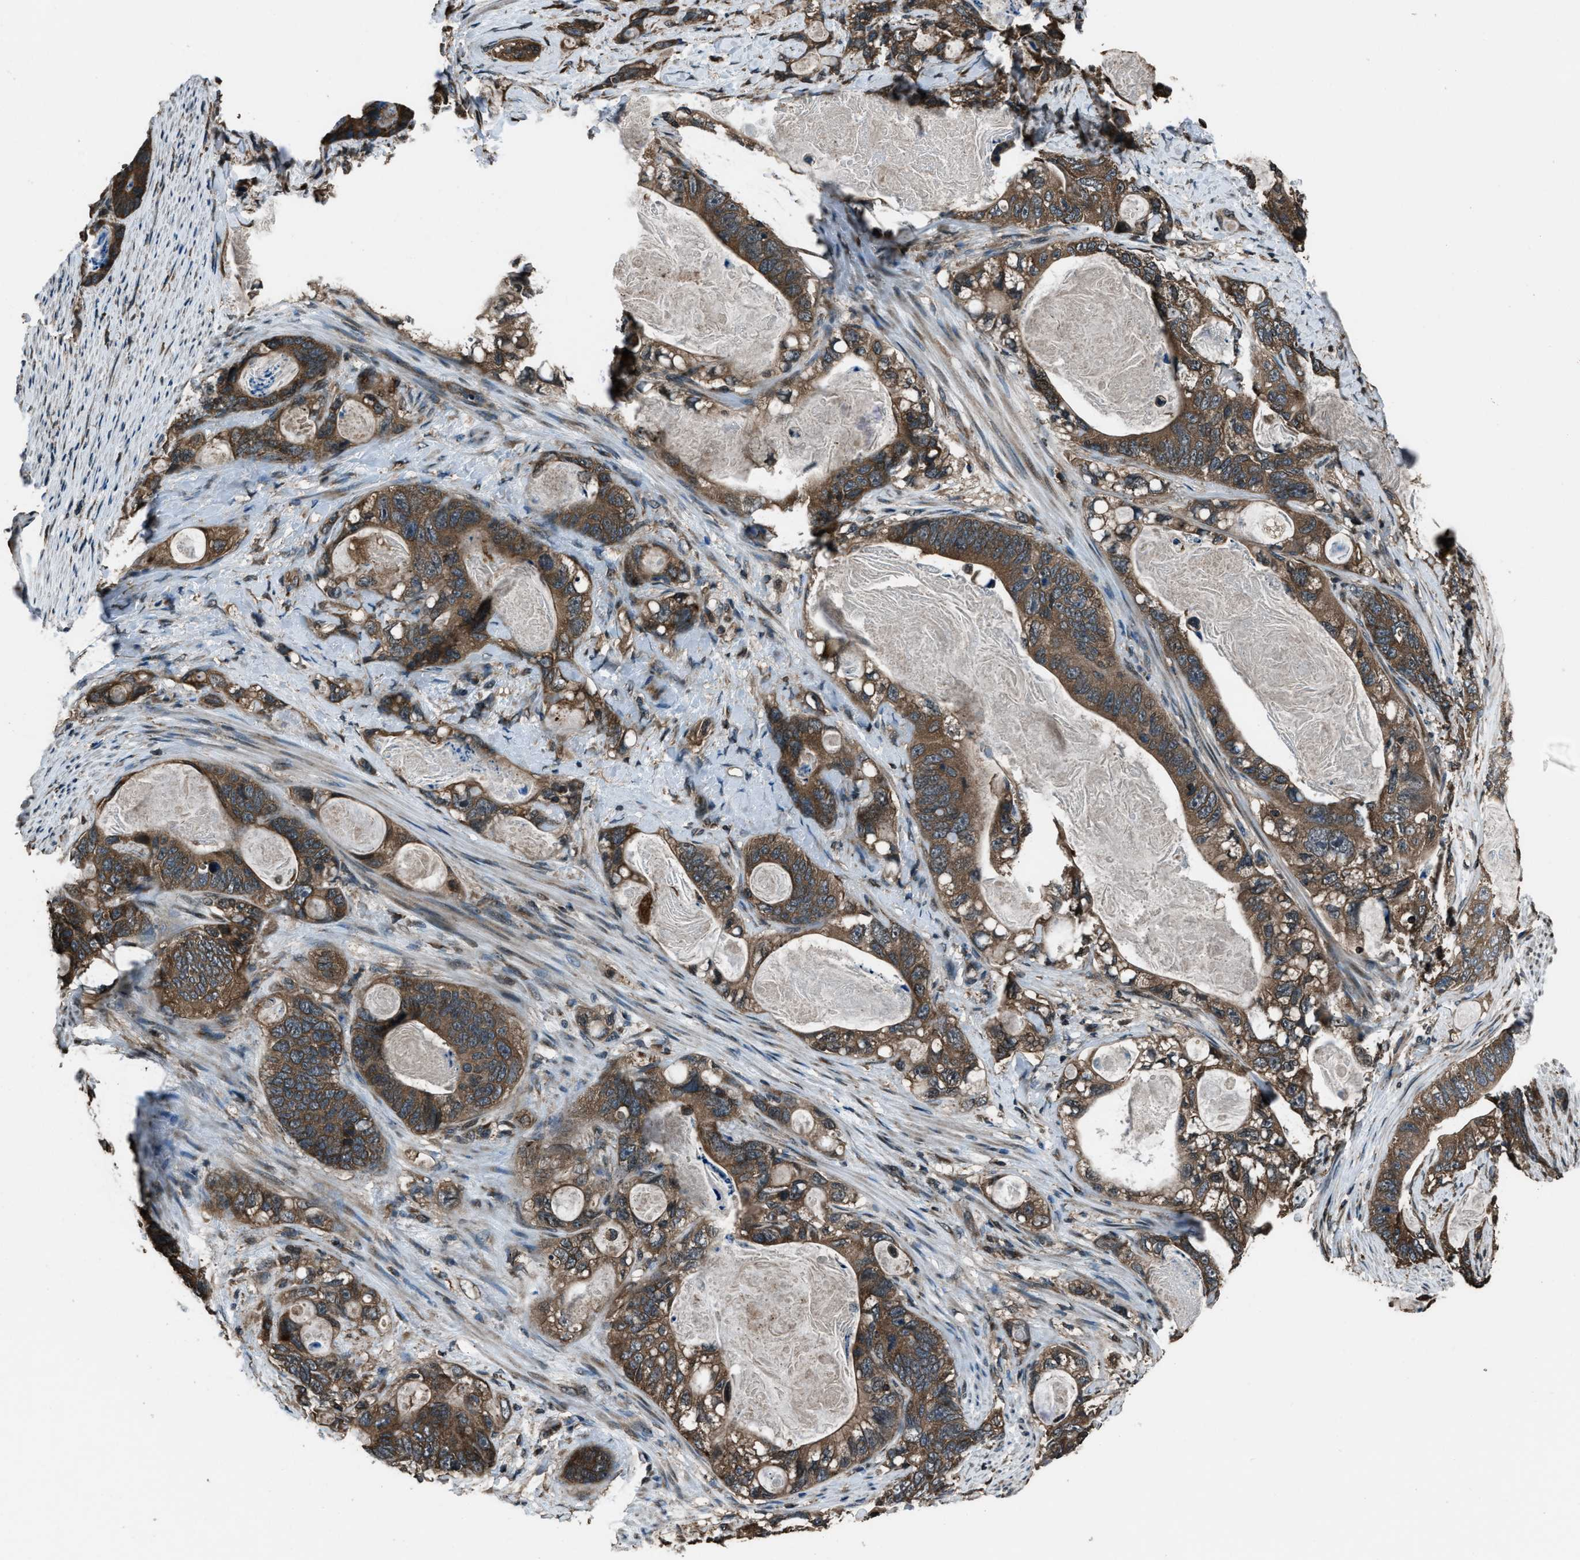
{"staining": {"intensity": "moderate", "quantity": ">75%", "location": "cytoplasmic/membranous"}, "tissue": "stomach cancer", "cell_type": "Tumor cells", "image_type": "cancer", "snomed": [{"axis": "morphology", "description": "Normal tissue, NOS"}, {"axis": "morphology", "description": "Adenocarcinoma, NOS"}, {"axis": "topography", "description": "Stomach"}], "caption": "A brown stain highlights moderate cytoplasmic/membranous staining of a protein in adenocarcinoma (stomach) tumor cells.", "gene": "TRIM4", "patient": {"sex": "female", "age": 89}}